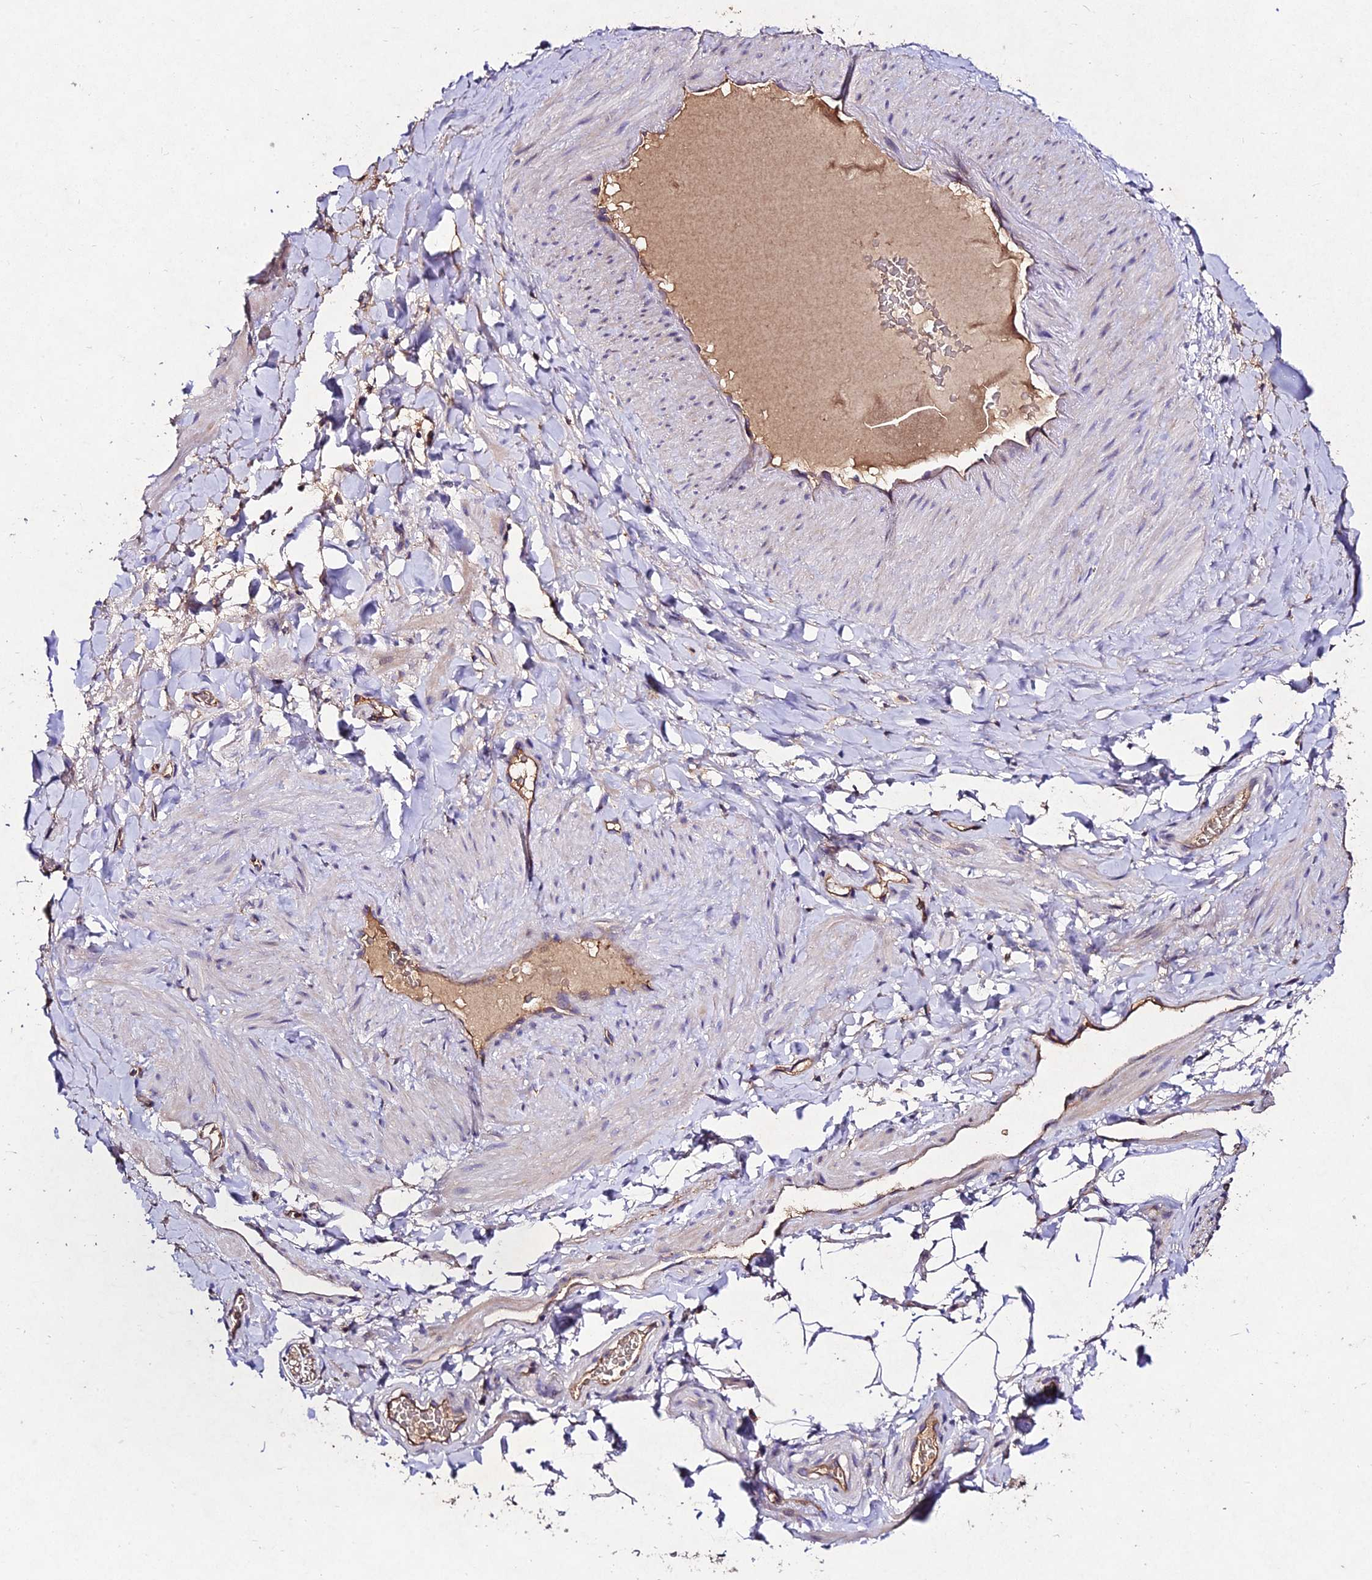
{"staining": {"intensity": "moderate", "quantity": ">75%", "location": "cytoplasmic/membranous"}, "tissue": "adipose tissue", "cell_type": "Adipocytes", "image_type": "normal", "snomed": [{"axis": "morphology", "description": "Normal tissue, NOS"}, {"axis": "topography", "description": "Soft tissue"}, {"axis": "topography", "description": "Vascular tissue"}], "caption": "Protein staining exhibits moderate cytoplasmic/membranous positivity in about >75% of adipocytes in unremarkable adipose tissue. (DAB = brown stain, brightfield microscopy at high magnification).", "gene": "AP3M1", "patient": {"sex": "male", "age": 54}}